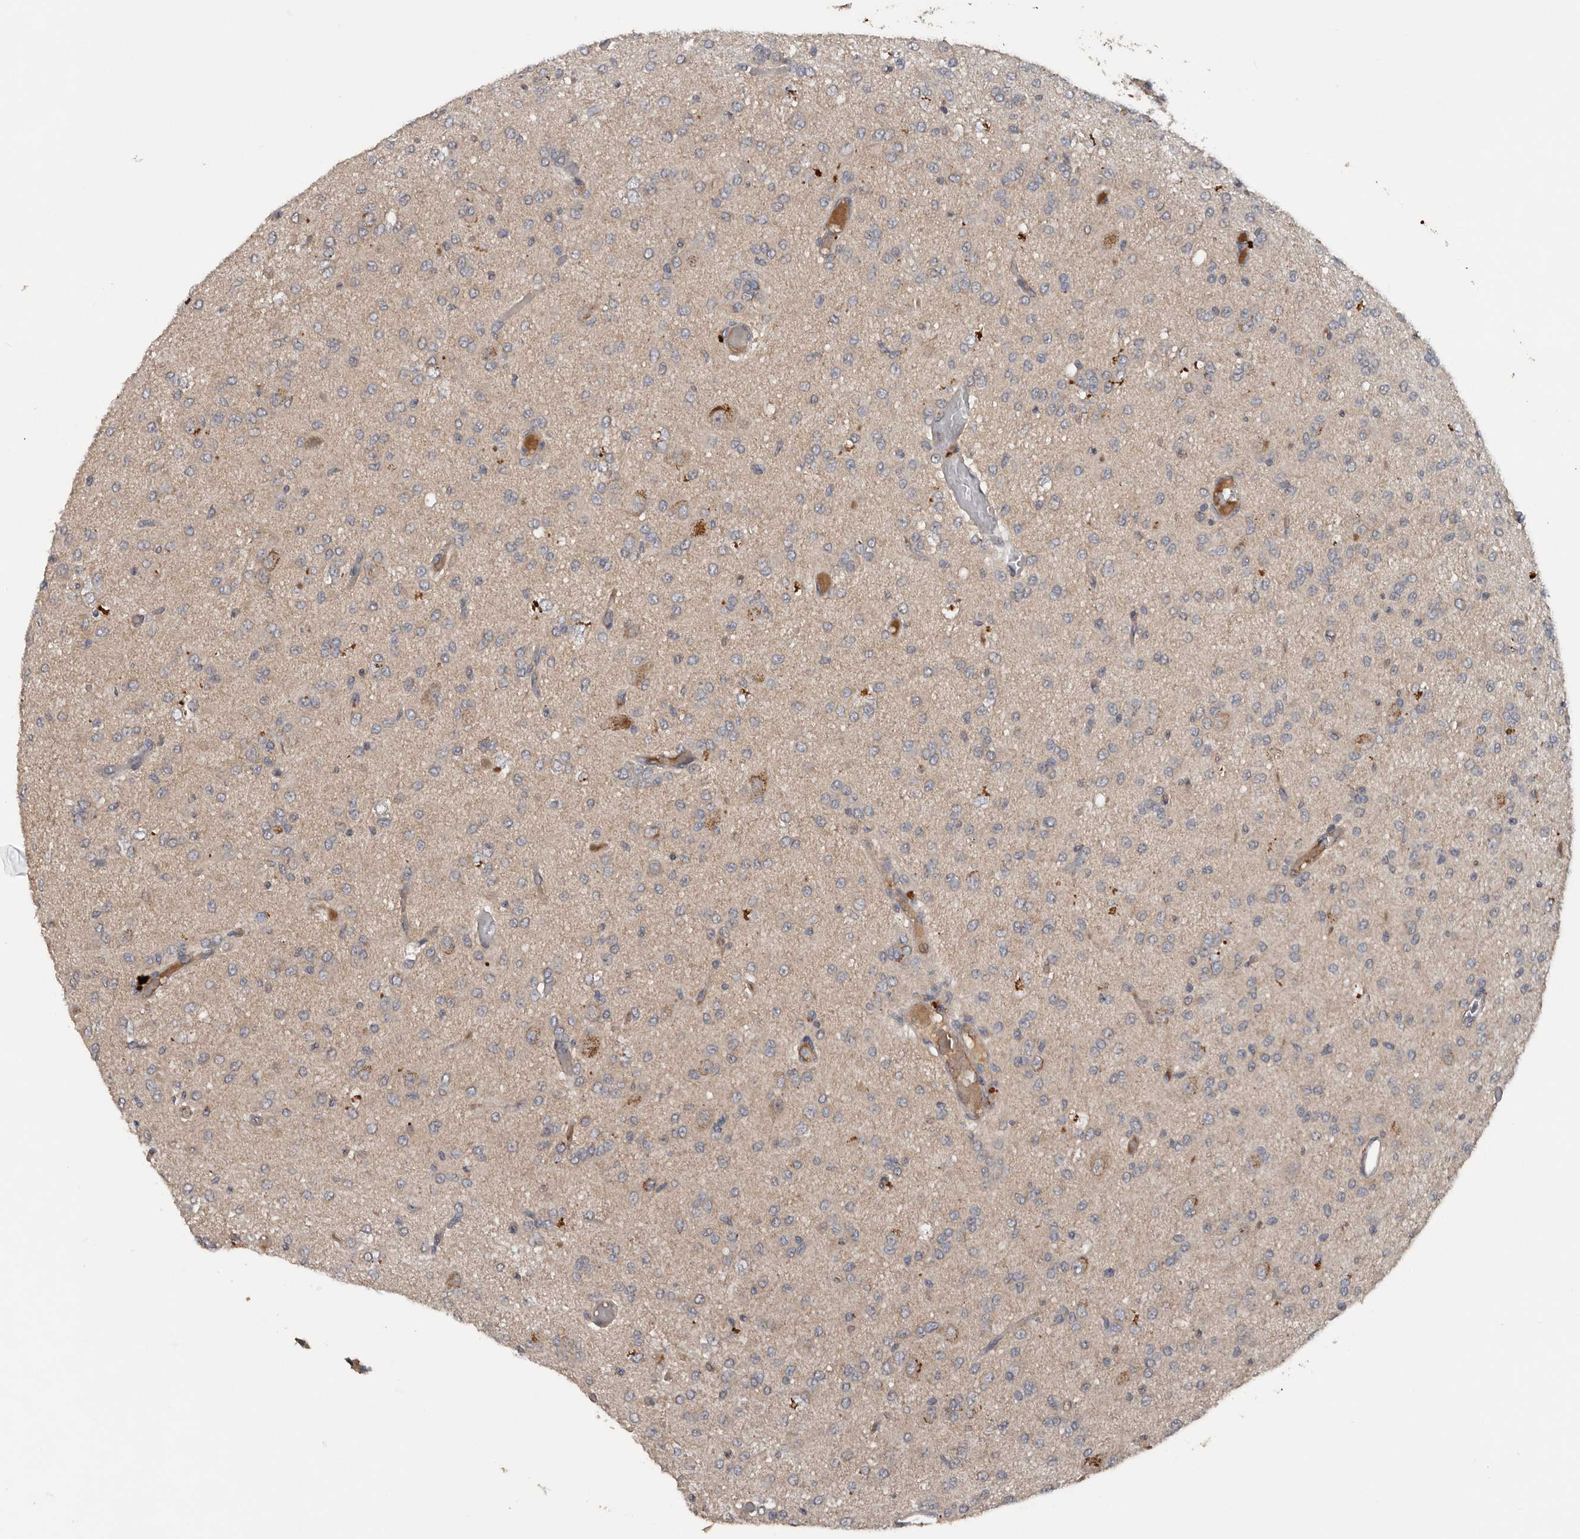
{"staining": {"intensity": "negative", "quantity": "none", "location": "none"}, "tissue": "glioma", "cell_type": "Tumor cells", "image_type": "cancer", "snomed": [{"axis": "morphology", "description": "Glioma, malignant, High grade"}, {"axis": "topography", "description": "Brain"}], "caption": "The histopathology image demonstrates no staining of tumor cells in malignant glioma (high-grade).", "gene": "DNAJB4", "patient": {"sex": "female", "age": 59}}